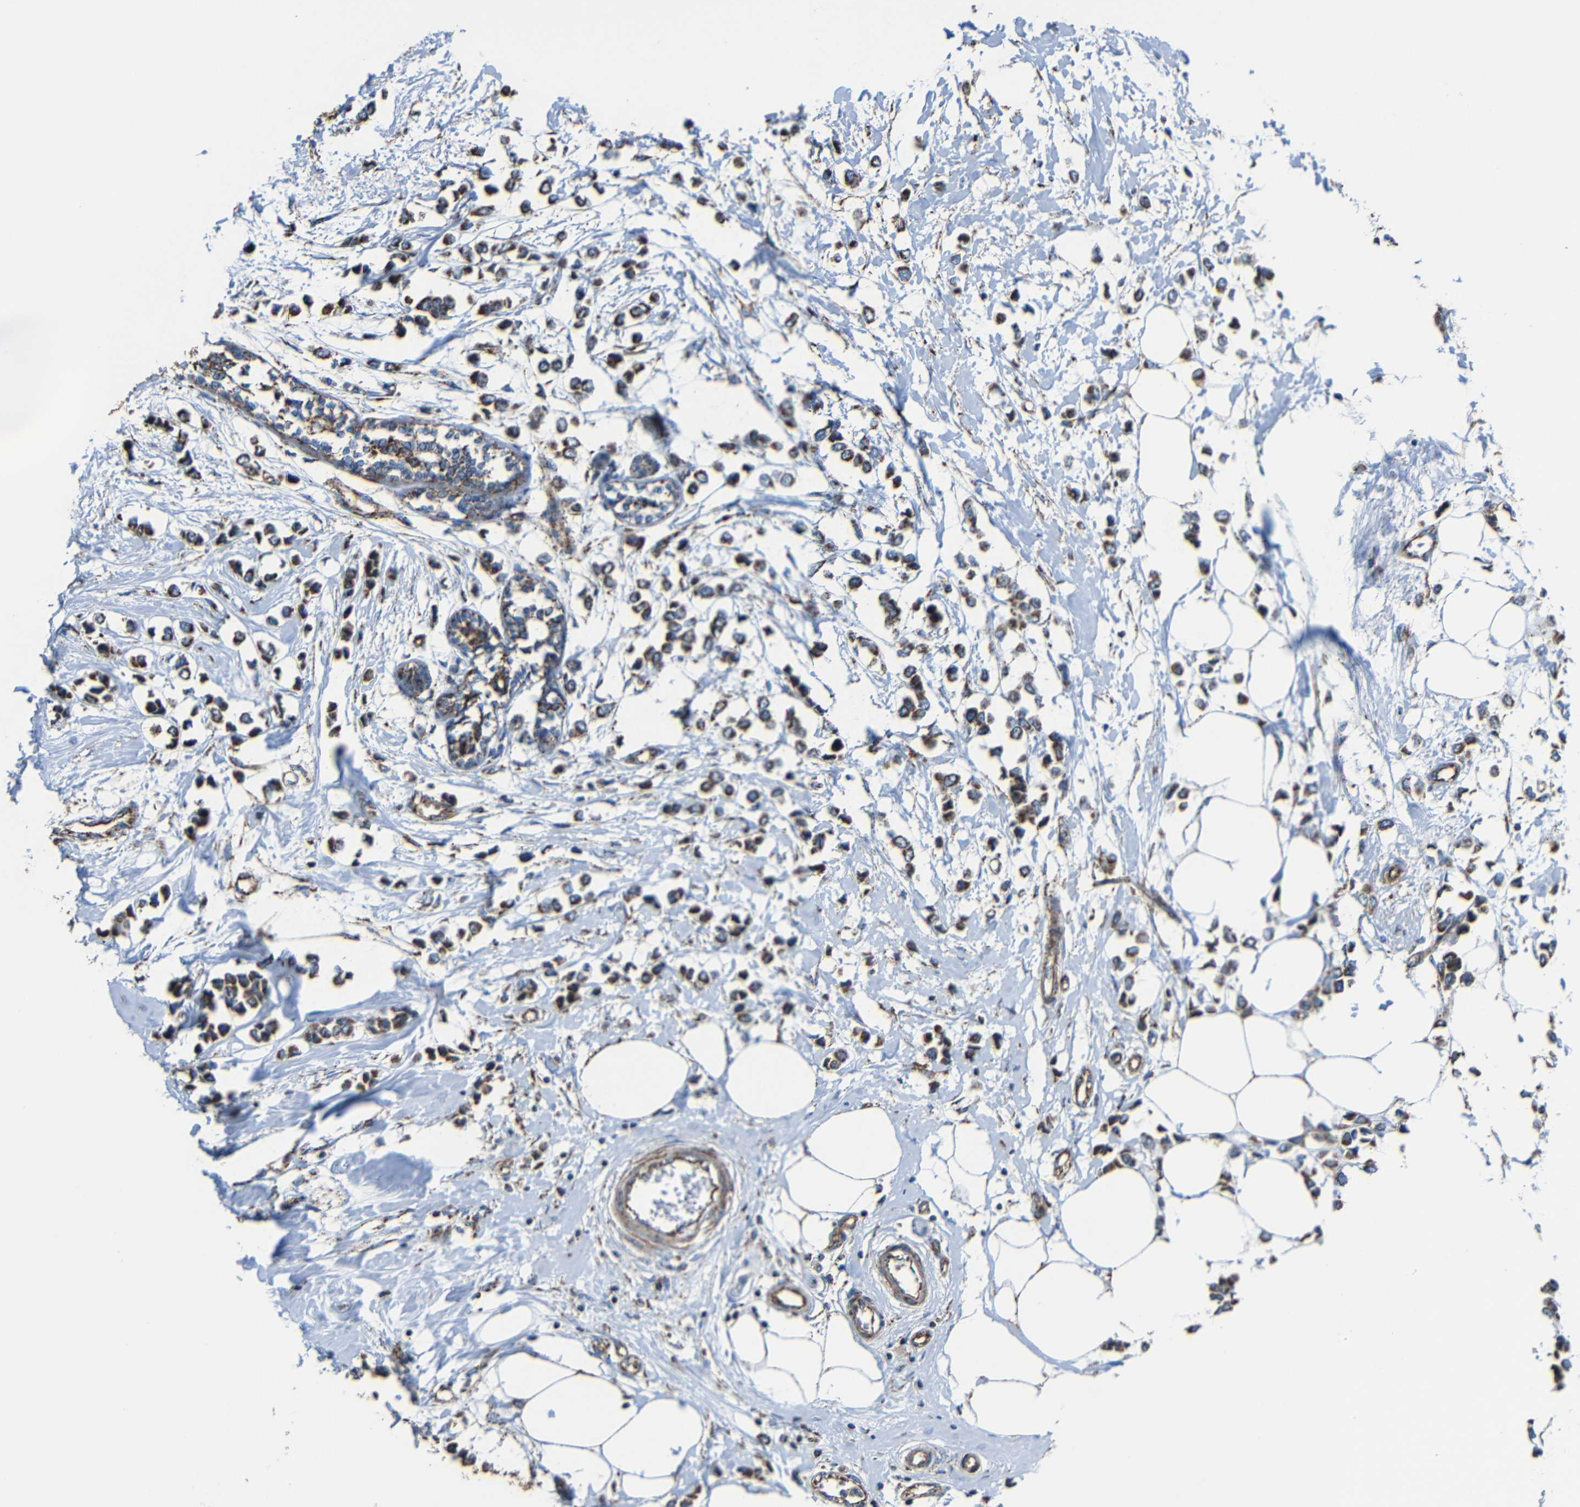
{"staining": {"intensity": "strong", "quantity": ">75%", "location": "cytoplasmic/membranous"}, "tissue": "breast cancer", "cell_type": "Tumor cells", "image_type": "cancer", "snomed": [{"axis": "morphology", "description": "Lobular carcinoma"}, {"axis": "topography", "description": "Breast"}], "caption": "Tumor cells display strong cytoplasmic/membranous staining in about >75% of cells in breast lobular carcinoma. (DAB (3,3'-diaminobenzidine) IHC, brown staining for protein, blue staining for nuclei).", "gene": "INTS6L", "patient": {"sex": "female", "age": 51}}